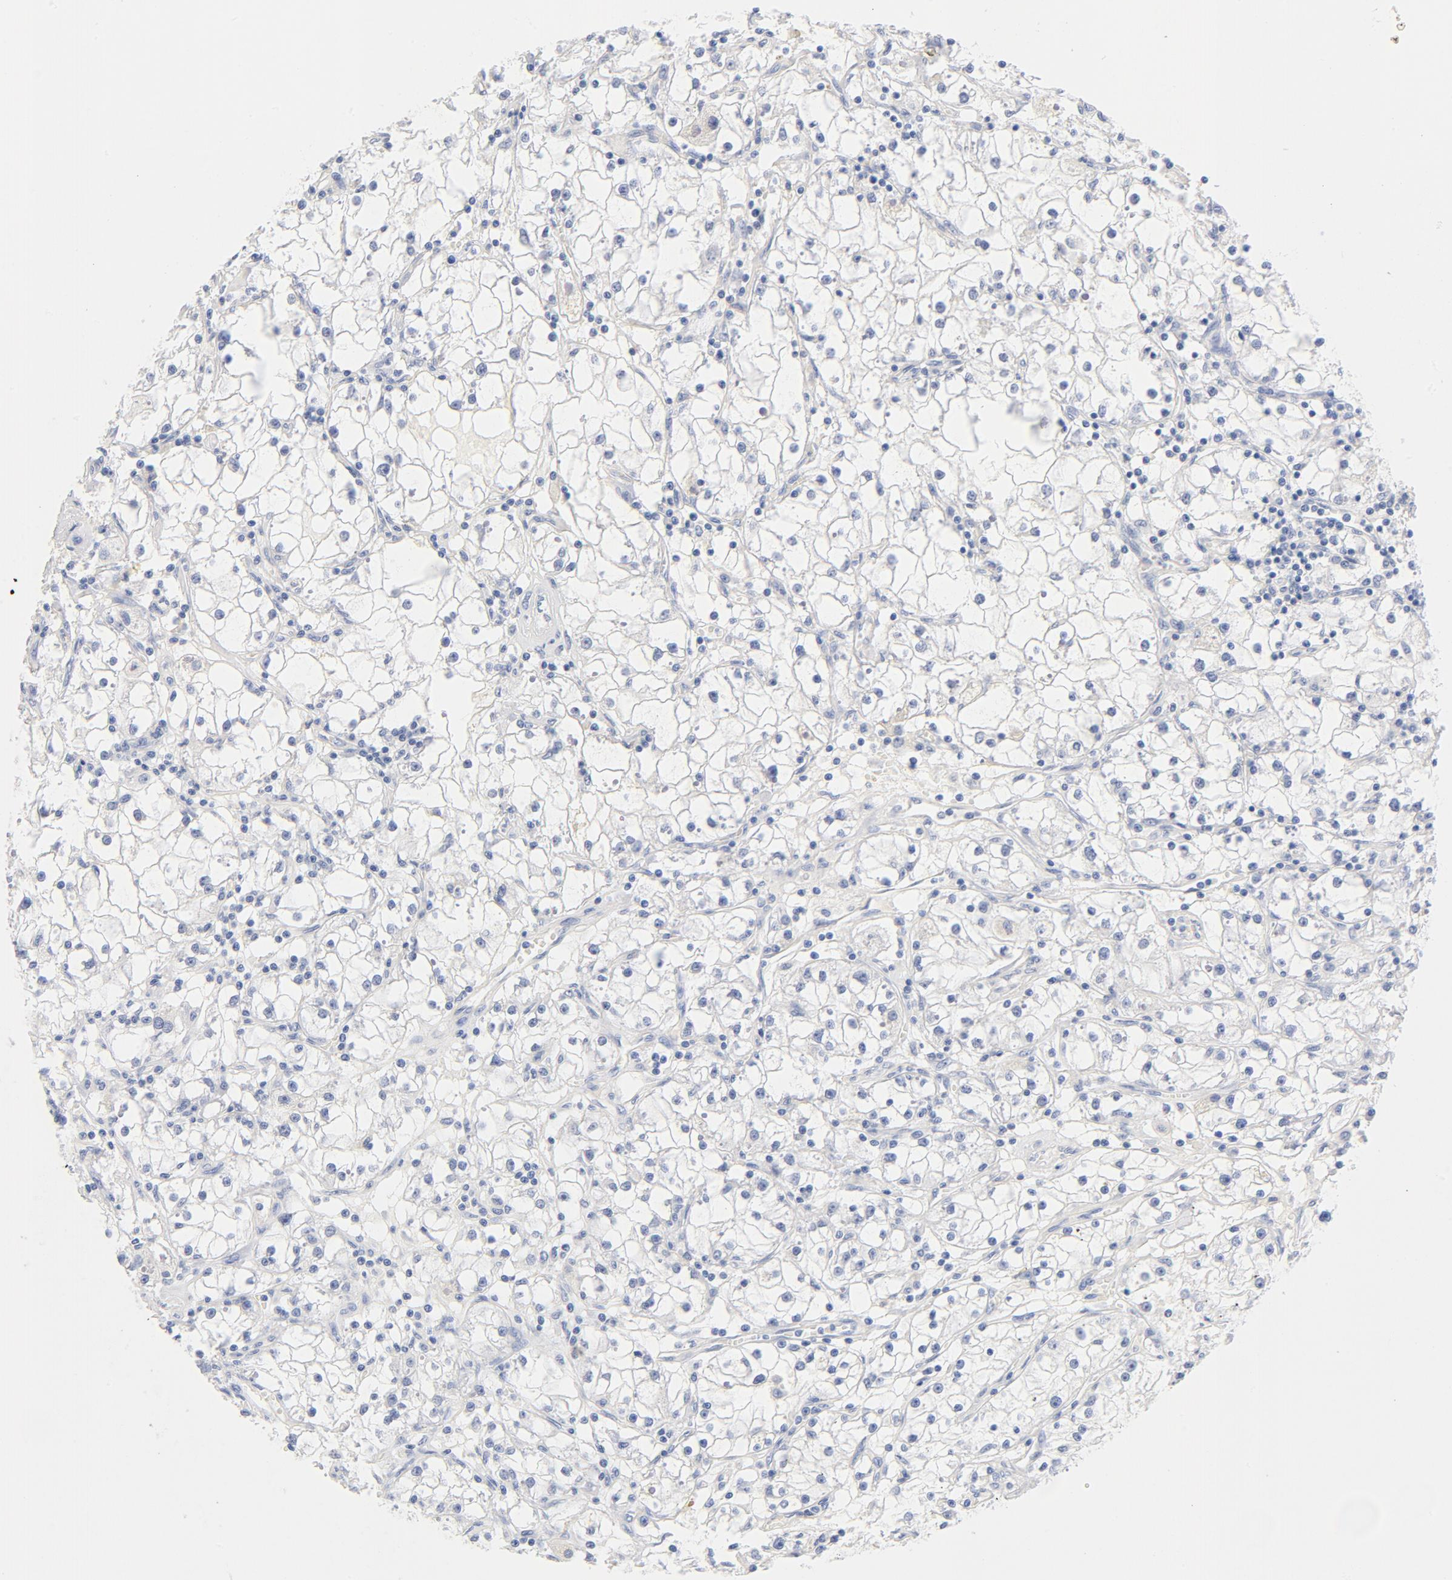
{"staining": {"intensity": "negative", "quantity": "none", "location": "none"}, "tissue": "renal cancer", "cell_type": "Tumor cells", "image_type": "cancer", "snomed": [{"axis": "morphology", "description": "Adenocarcinoma, NOS"}, {"axis": "topography", "description": "Kidney"}], "caption": "IHC histopathology image of neoplastic tissue: renal cancer (adenocarcinoma) stained with DAB reveals no significant protein positivity in tumor cells.", "gene": "HOMER1", "patient": {"sex": "male", "age": 56}}